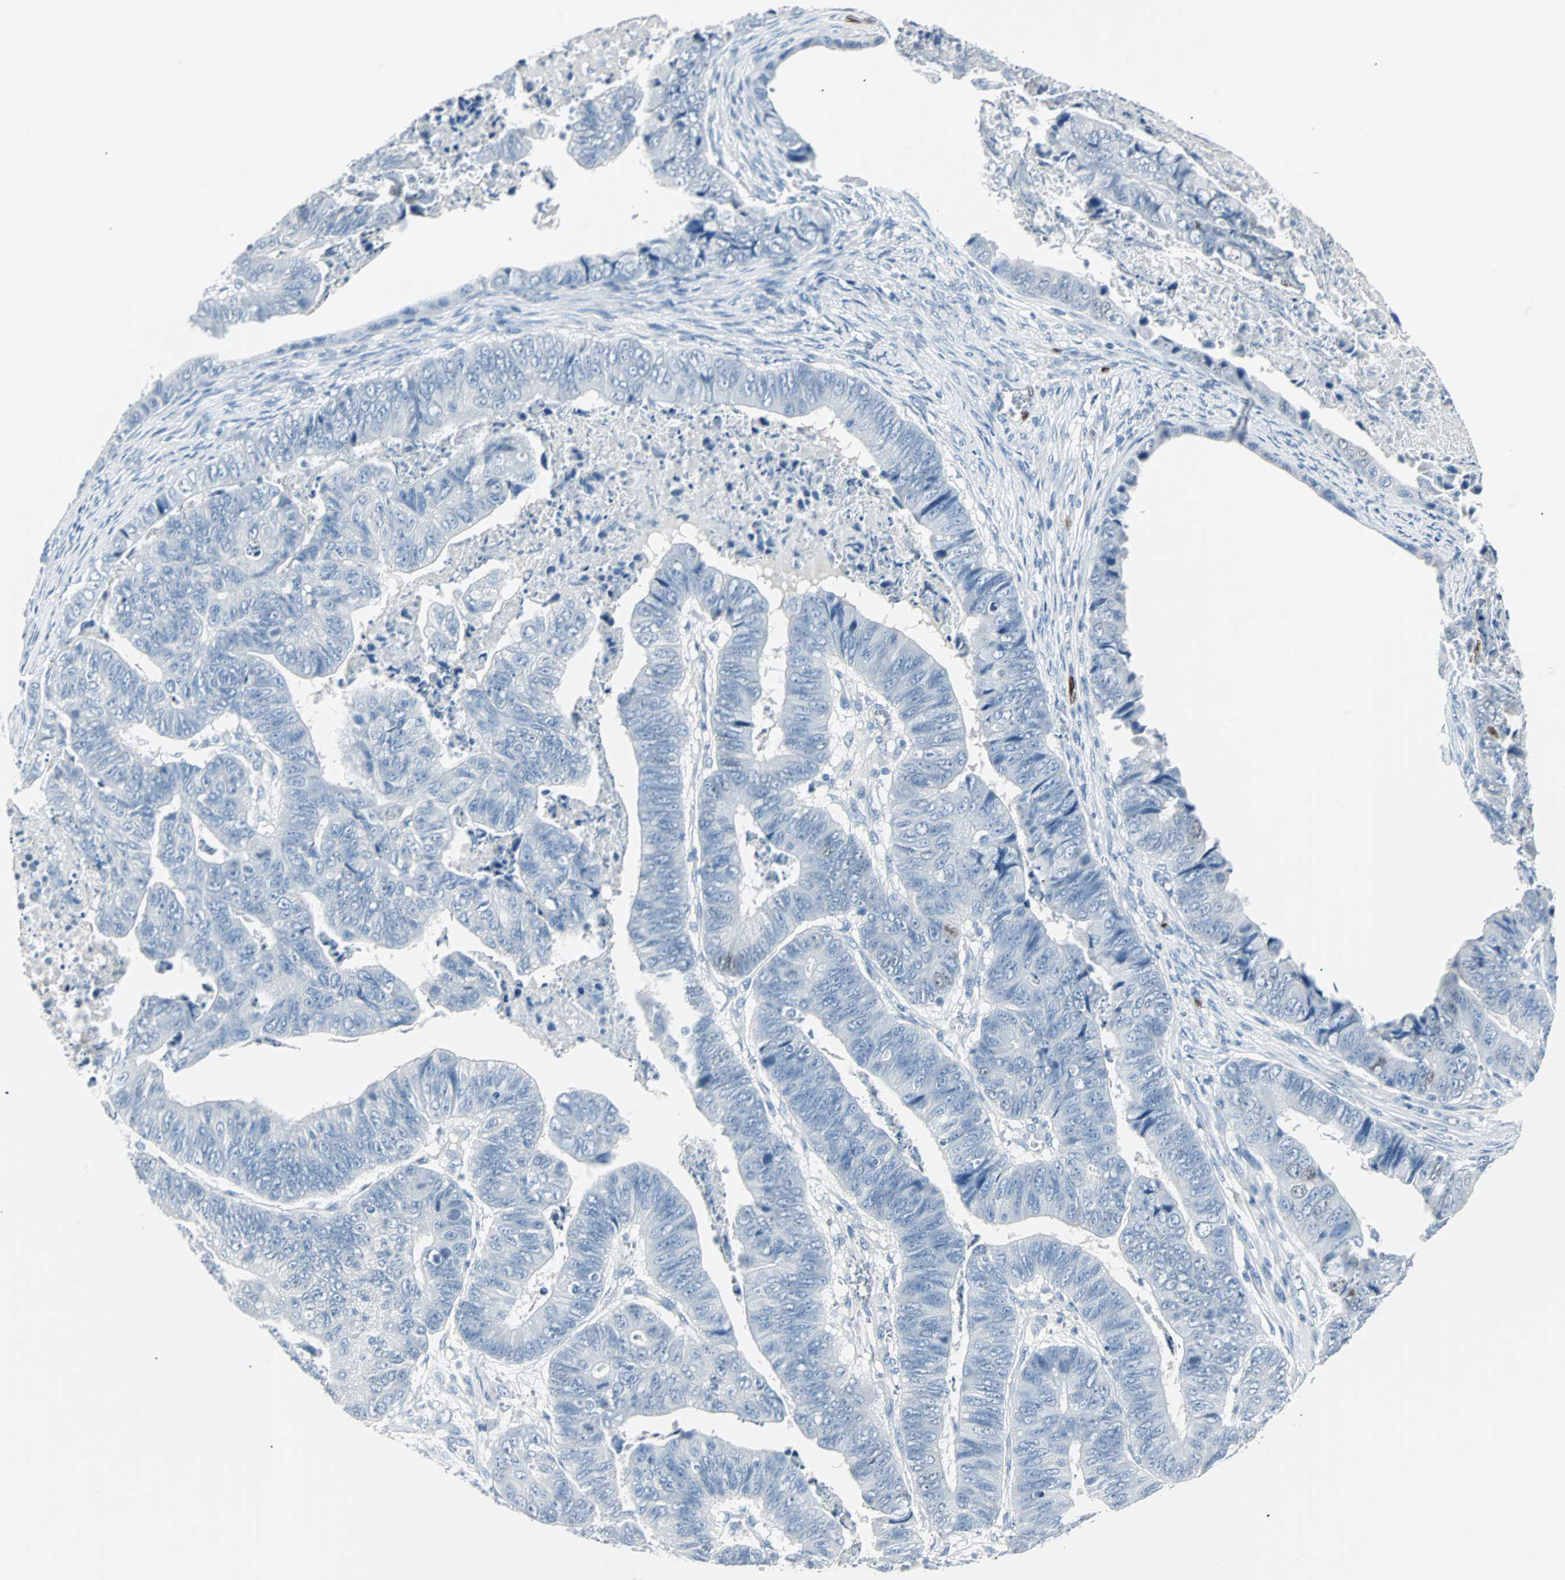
{"staining": {"intensity": "weak", "quantity": "<25%", "location": "nuclear"}, "tissue": "stomach cancer", "cell_type": "Tumor cells", "image_type": "cancer", "snomed": [{"axis": "morphology", "description": "Adenocarcinoma, NOS"}, {"axis": "topography", "description": "Stomach, lower"}], "caption": "An immunohistochemistry (IHC) micrograph of stomach adenocarcinoma is shown. There is no staining in tumor cells of stomach adenocarcinoma. Brightfield microscopy of immunohistochemistry (IHC) stained with DAB (brown) and hematoxylin (blue), captured at high magnification.", "gene": "IL33", "patient": {"sex": "male", "age": 77}}